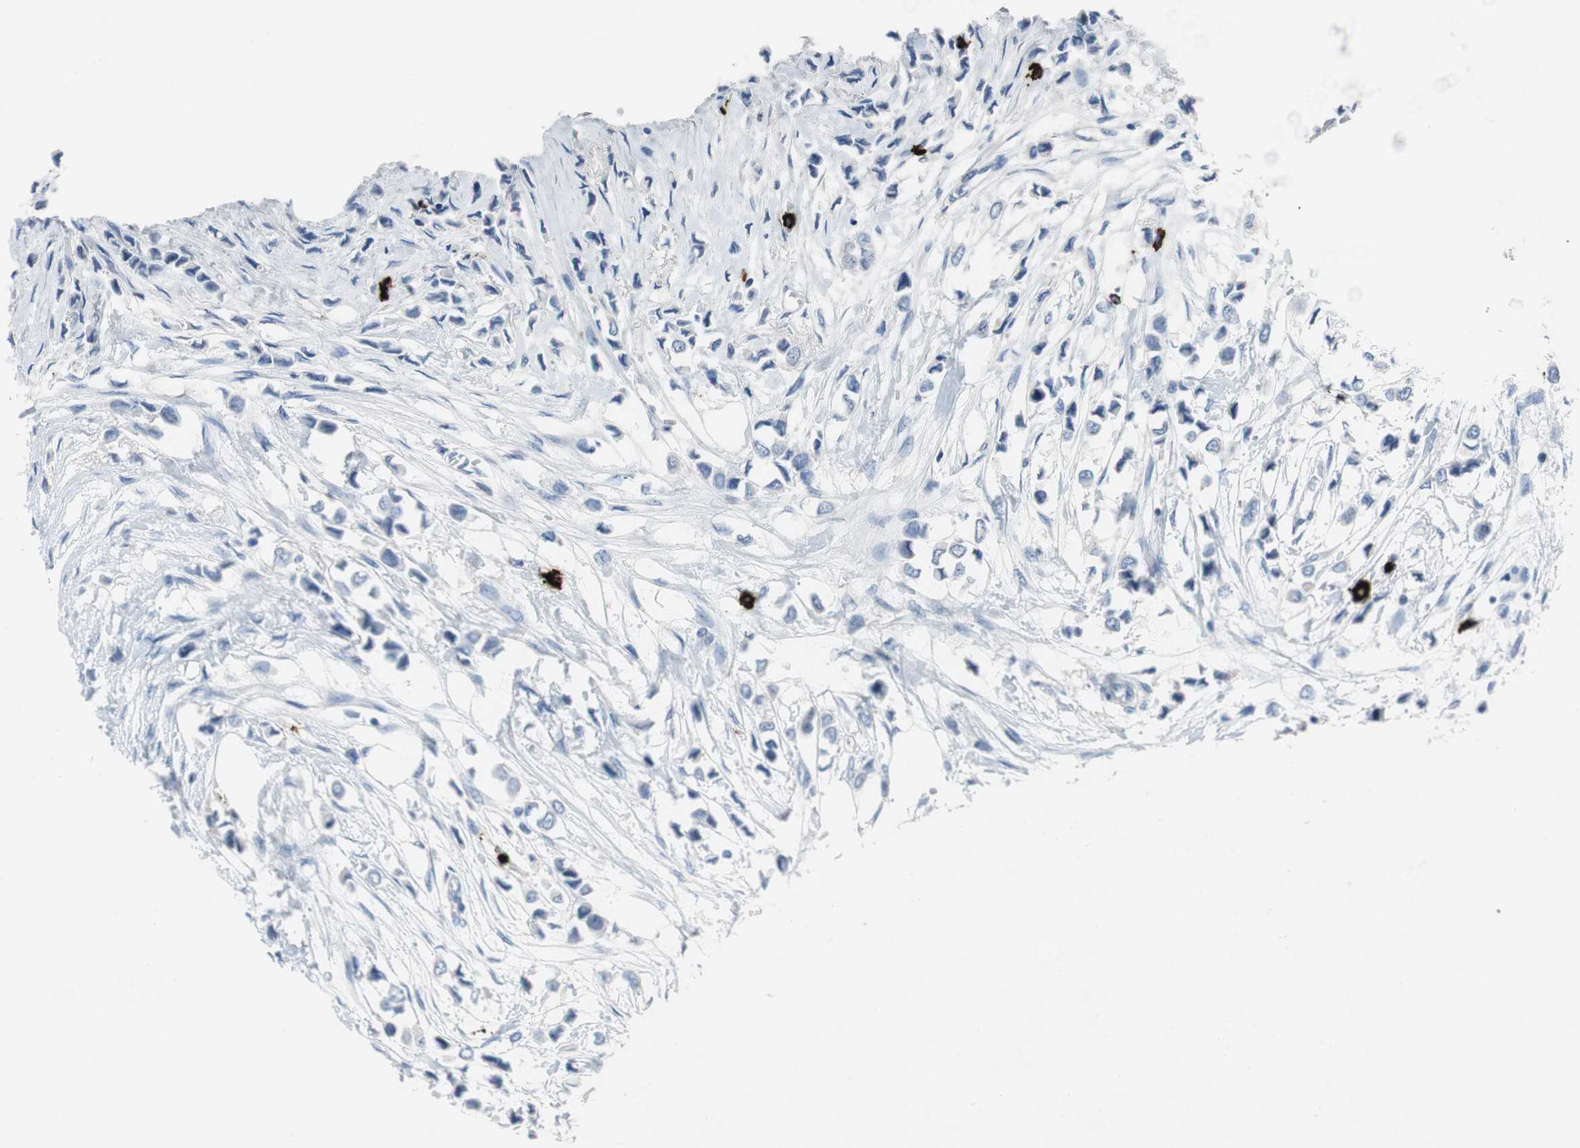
{"staining": {"intensity": "negative", "quantity": "none", "location": "none"}, "tissue": "breast cancer", "cell_type": "Tumor cells", "image_type": "cancer", "snomed": [{"axis": "morphology", "description": "Lobular carcinoma"}, {"axis": "topography", "description": "Breast"}], "caption": "High magnification brightfield microscopy of breast cancer (lobular carcinoma) stained with DAB (brown) and counterstained with hematoxylin (blue): tumor cells show no significant positivity.", "gene": "CPA3", "patient": {"sex": "female", "age": 51}}